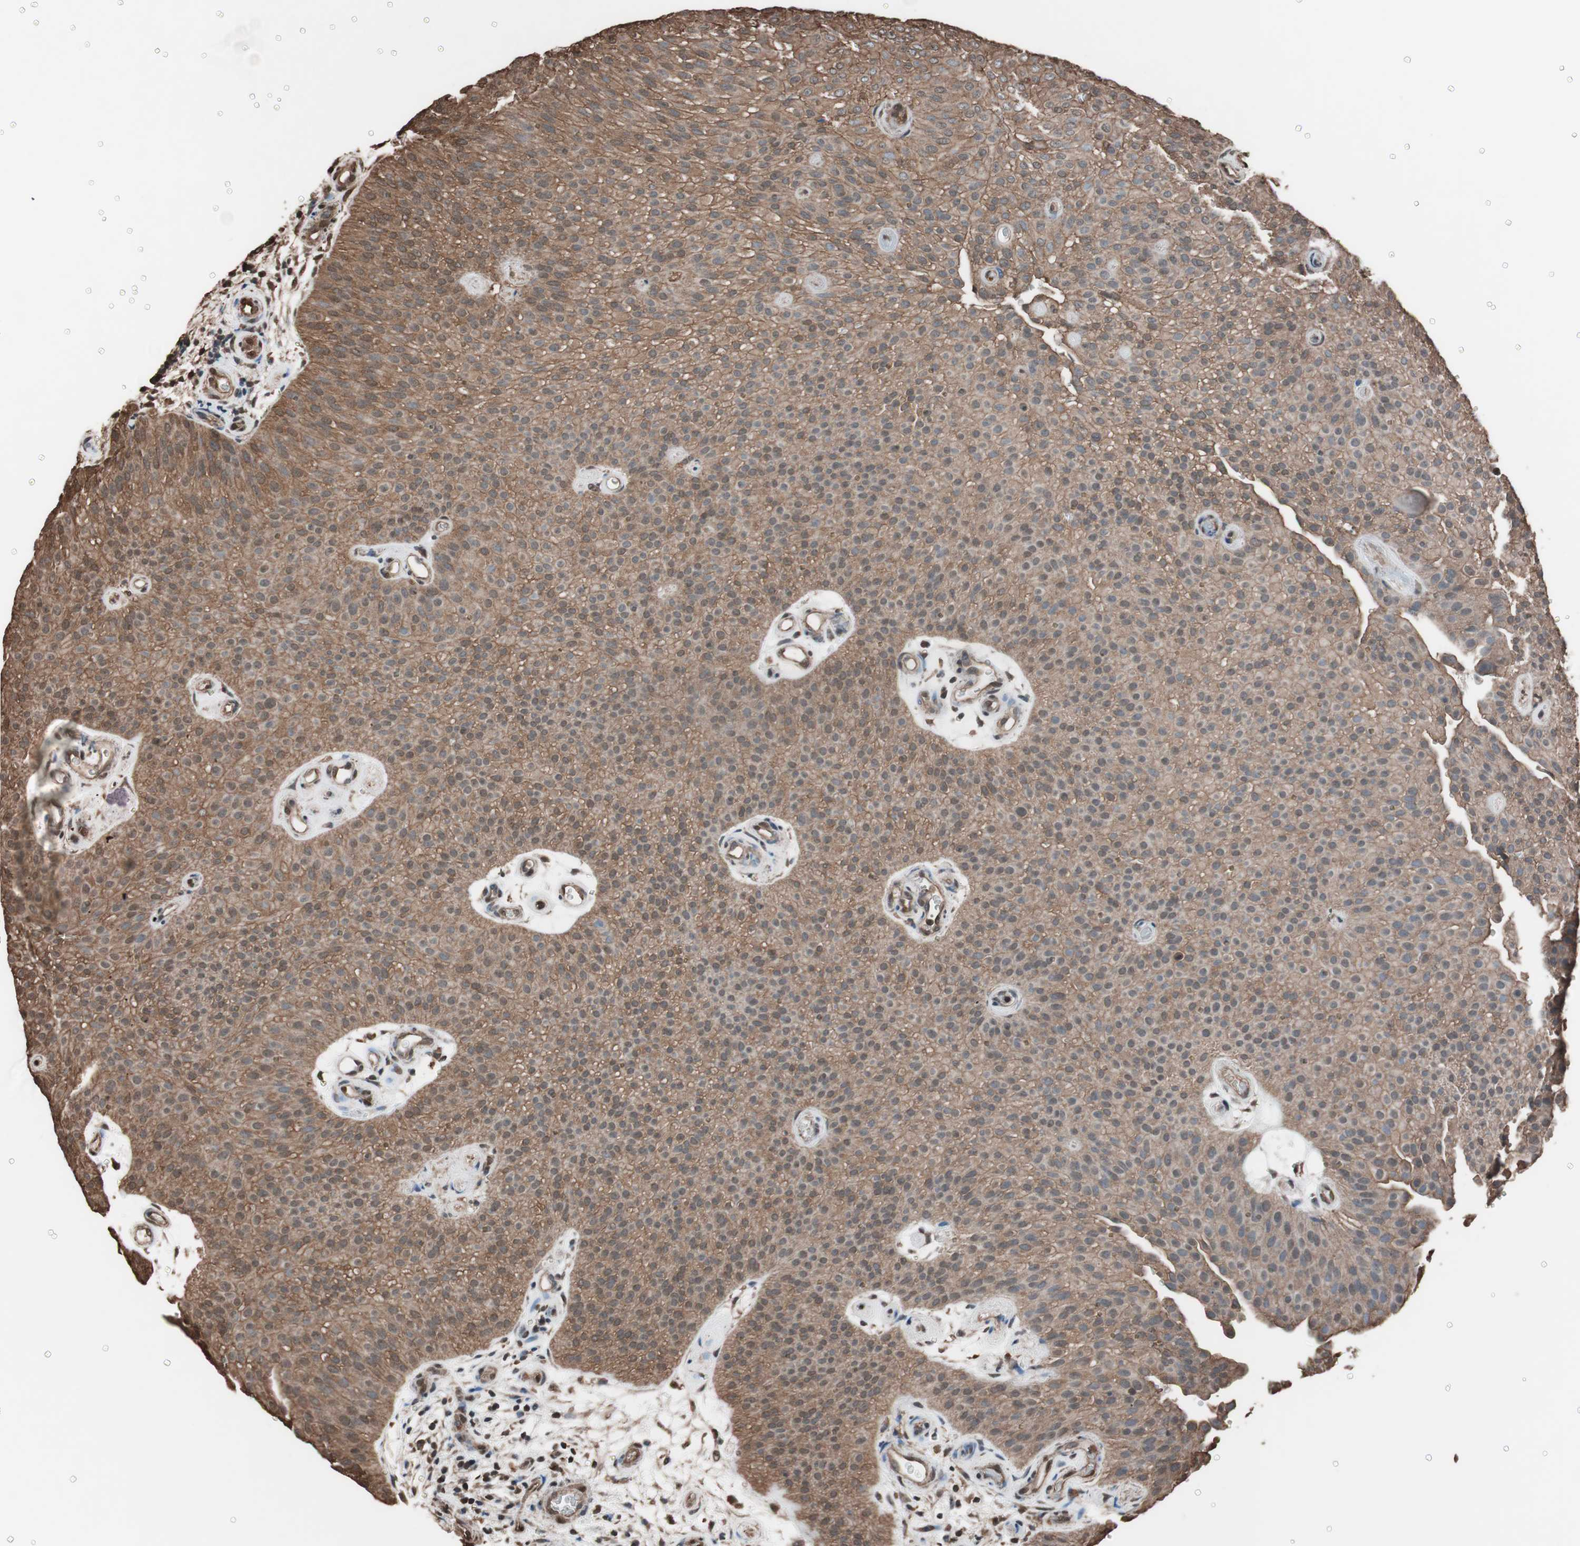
{"staining": {"intensity": "moderate", "quantity": ">75%", "location": "cytoplasmic/membranous"}, "tissue": "urothelial cancer", "cell_type": "Tumor cells", "image_type": "cancer", "snomed": [{"axis": "morphology", "description": "Urothelial carcinoma, Low grade"}, {"axis": "topography", "description": "Urinary bladder"}], "caption": "A high-resolution histopathology image shows IHC staining of low-grade urothelial carcinoma, which shows moderate cytoplasmic/membranous positivity in about >75% of tumor cells. Using DAB (3,3'-diaminobenzidine) (brown) and hematoxylin (blue) stains, captured at high magnification using brightfield microscopy.", "gene": "CALM2", "patient": {"sex": "female", "age": 60}}